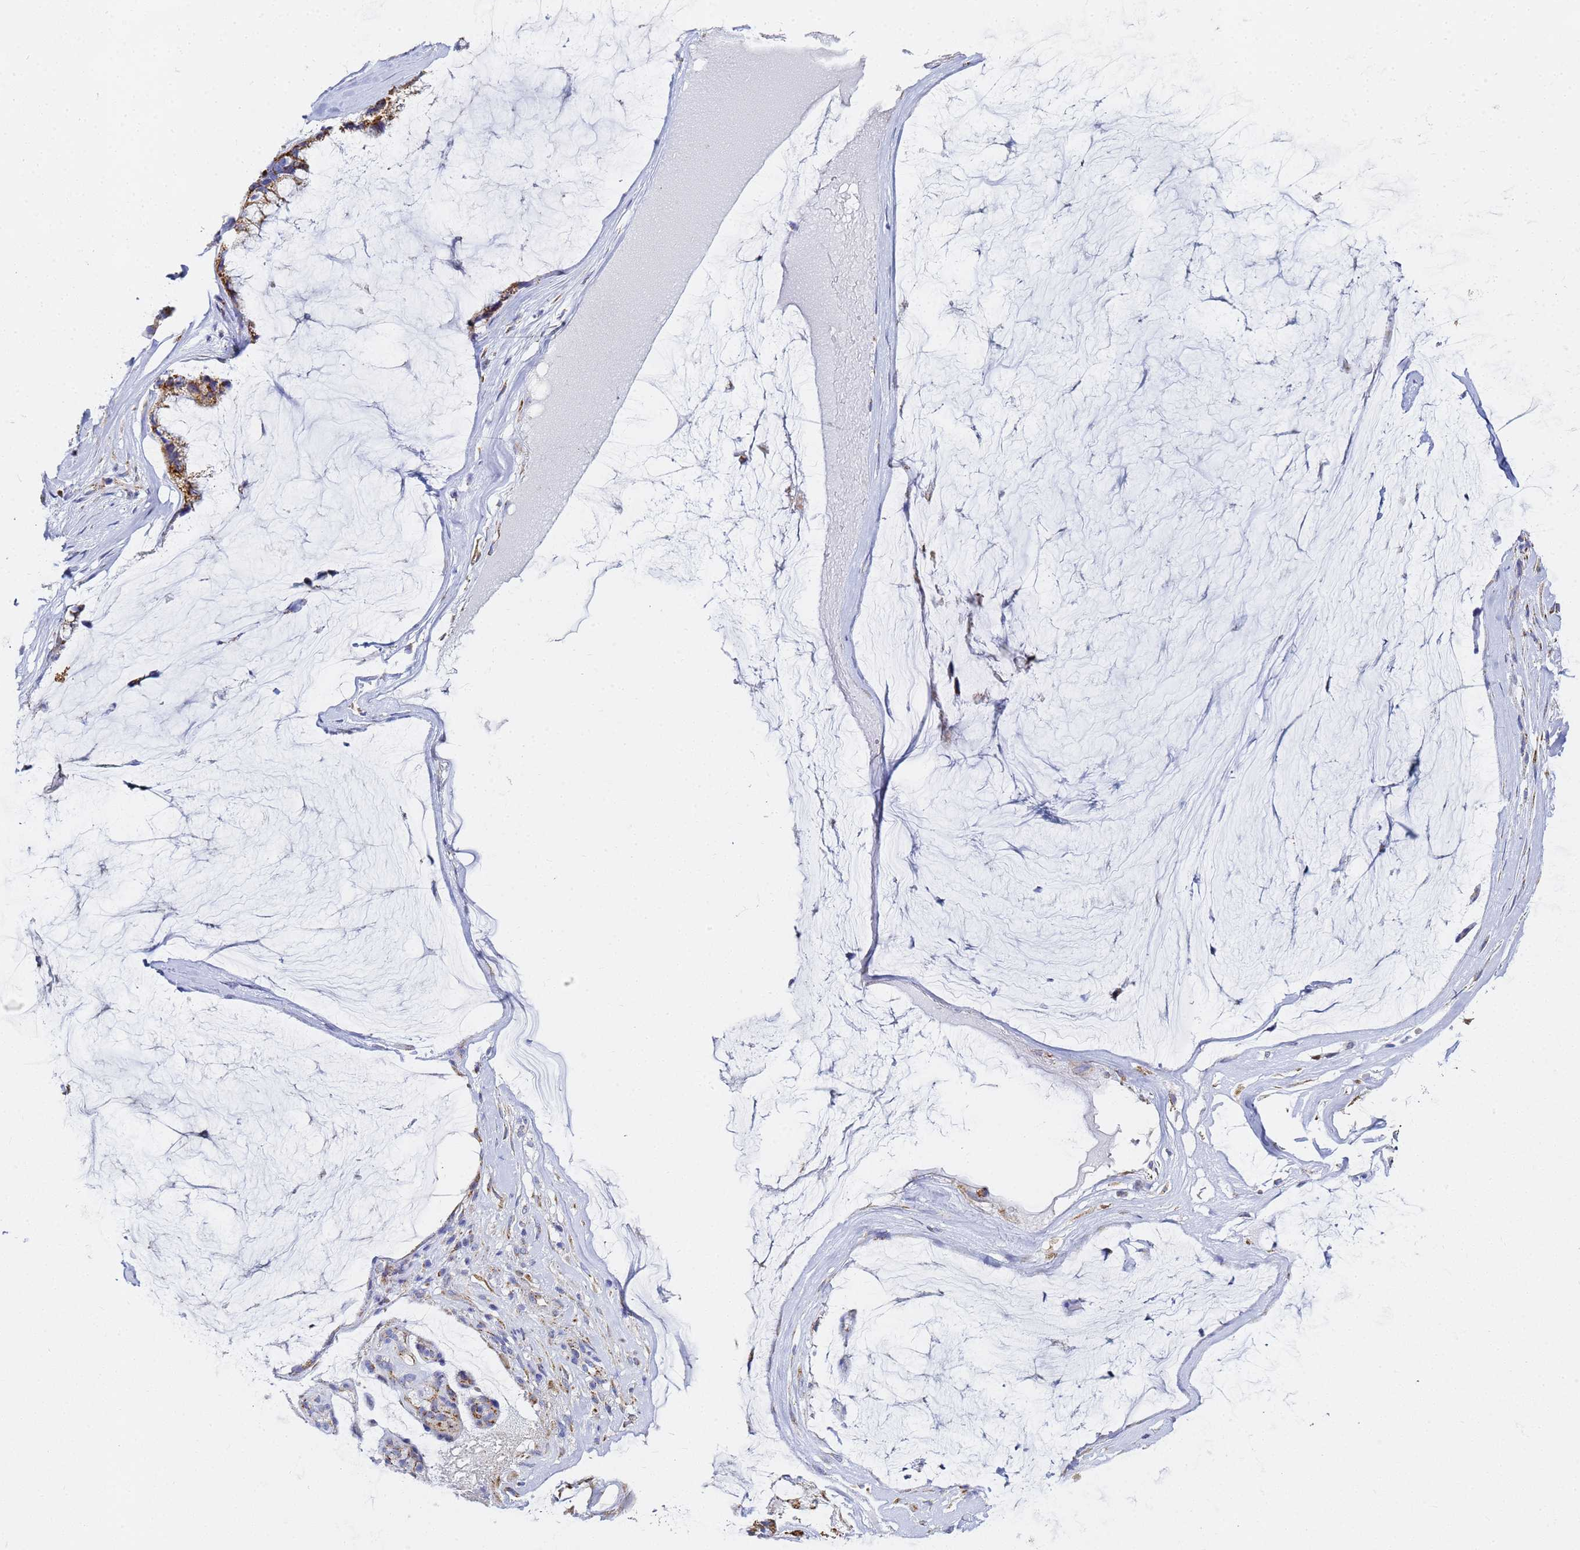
{"staining": {"intensity": "moderate", "quantity": ">75%", "location": "cytoplasmic/membranous"}, "tissue": "ovarian cancer", "cell_type": "Tumor cells", "image_type": "cancer", "snomed": [{"axis": "morphology", "description": "Cystadenocarcinoma, mucinous, NOS"}, {"axis": "topography", "description": "Ovary"}], "caption": "An IHC micrograph of tumor tissue is shown. Protein staining in brown labels moderate cytoplasmic/membranous positivity in mucinous cystadenocarcinoma (ovarian) within tumor cells.", "gene": "CNIH4", "patient": {"sex": "female", "age": 39}}